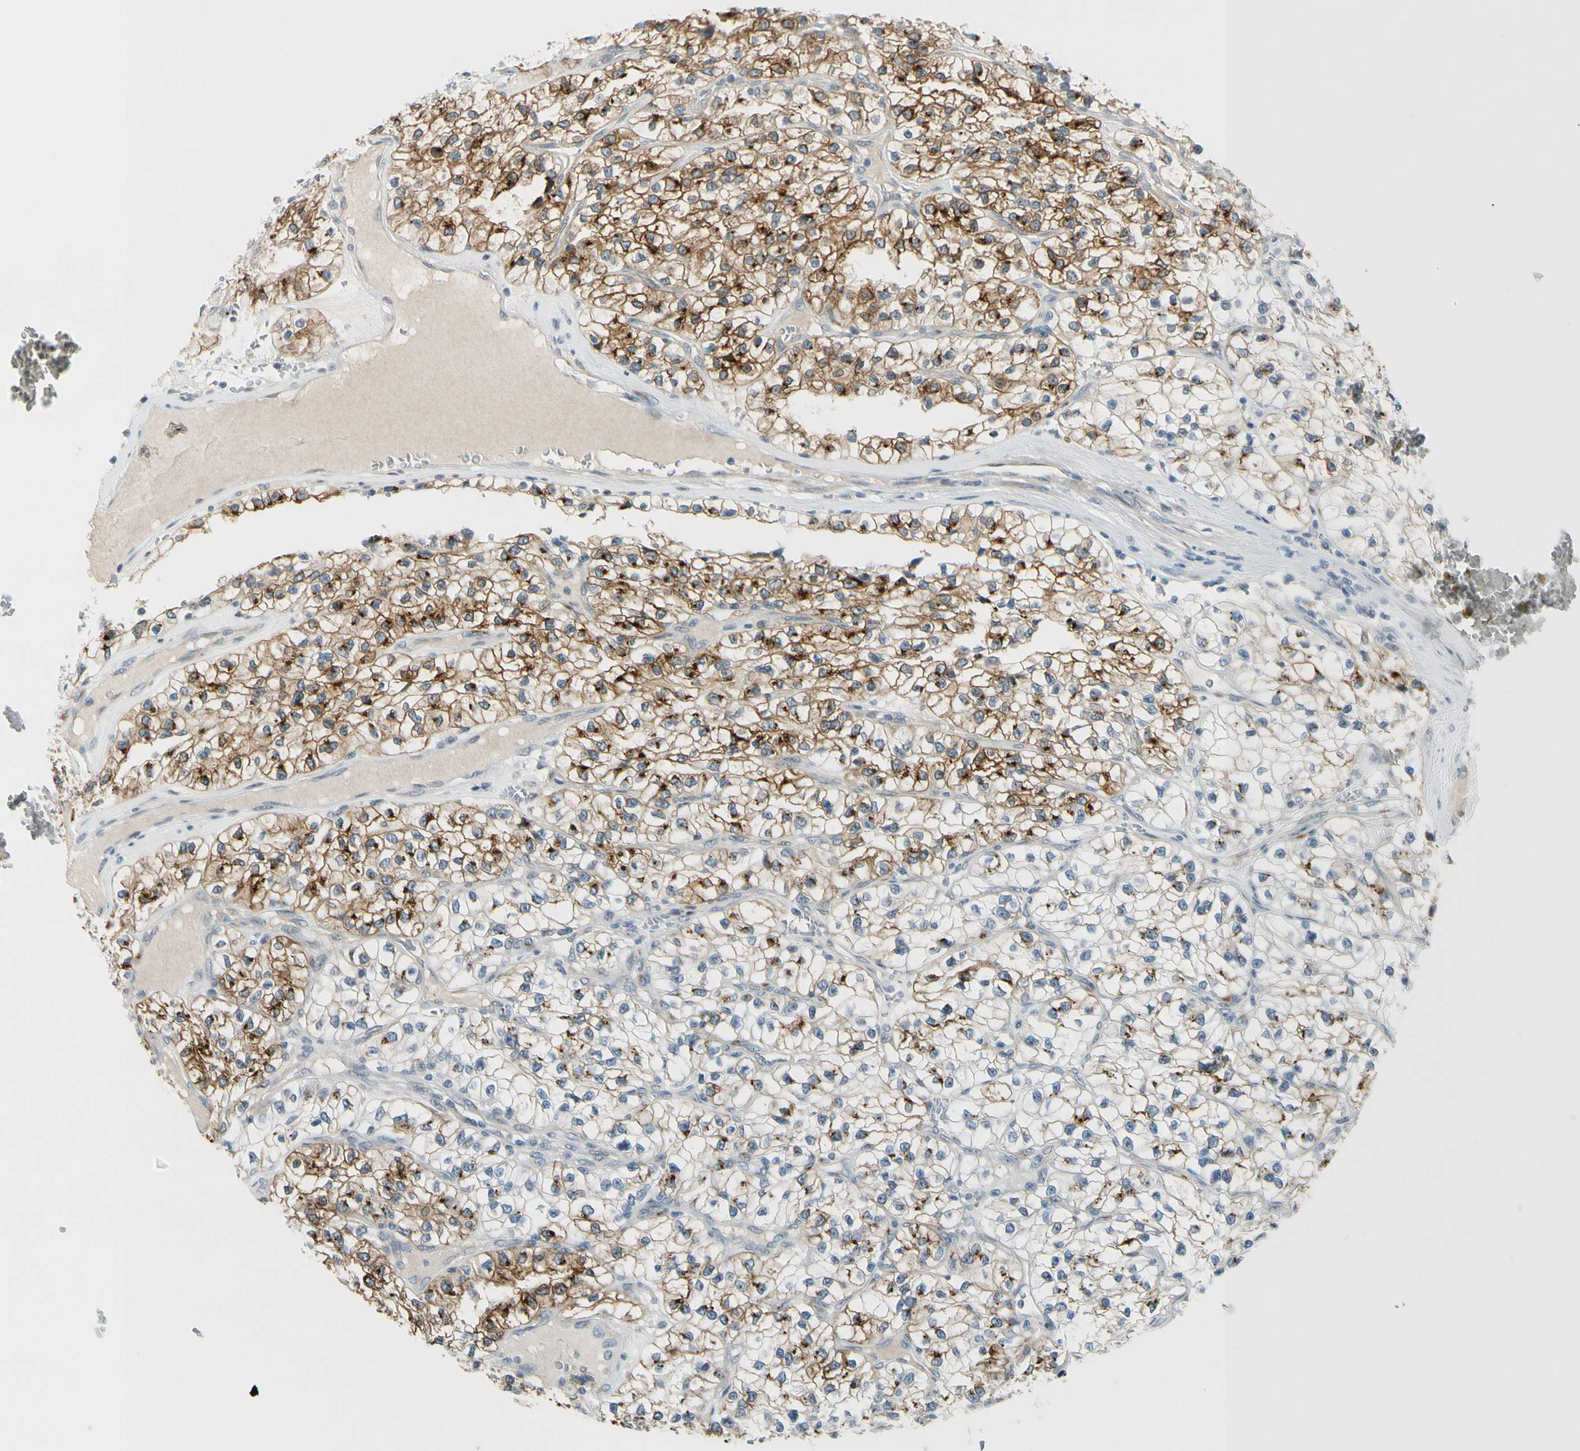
{"staining": {"intensity": "strong", "quantity": "25%-75%", "location": "cytoplasmic/membranous"}, "tissue": "renal cancer", "cell_type": "Tumor cells", "image_type": "cancer", "snomed": [{"axis": "morphology", "description": "Adenocarcinoma, NOS"}, {"axis": "topography", "description": "Kidney"}], "caption": "Tumor cells demonstrate high levels of strong cytoplasmic/membranous expression in about 25%-75% of cells in renal cancer. (DAB (3,3'-diaminobenzidine) = brown stain, brightfield microscopy at high magnification).", "gene": "B4GALNT1", "patient": {"sex": "female", "age": 57}}